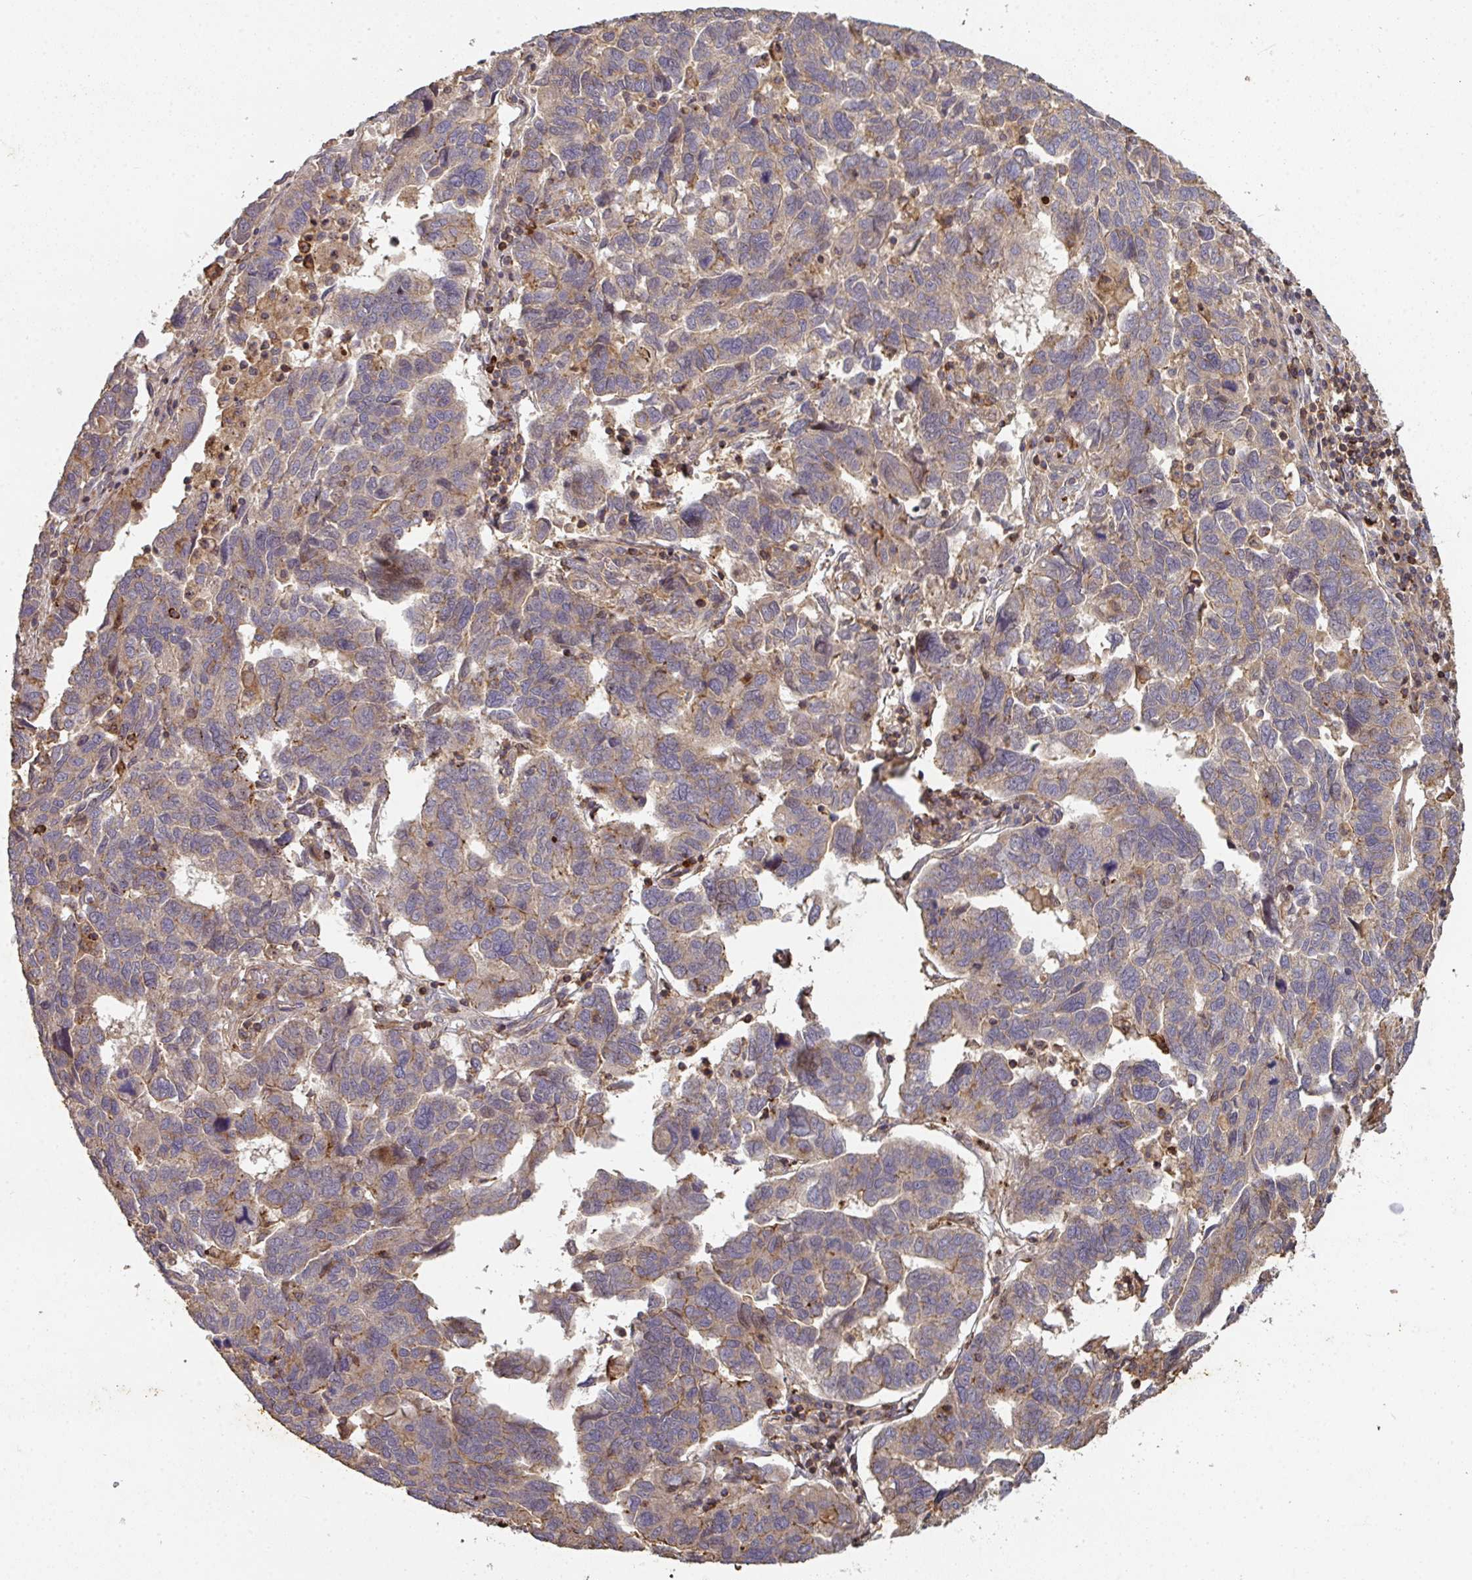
{"staining": {"intensity": "moderate", "quantity": "<25%", "location": "cytoplasmic/membranous"}, "tissue": "ovarian cancer", "cell_type": "Tumor cells", "image_type": "cancer", "snomed": [{"axis": "morphology", "description": "Cystadenocarcinoma, serous, NOS"}, {"axis": "topography", "description": "Ovary"}], "caption": "This is an image of immunohistochemistry staining of serous cystadenocarcinoma (ovarian), which shows moderate expression in the cytoplasmic/membranous of tumor cells.", "gene": "TNMD", "patient": {"sex": "female", "age": 64}}